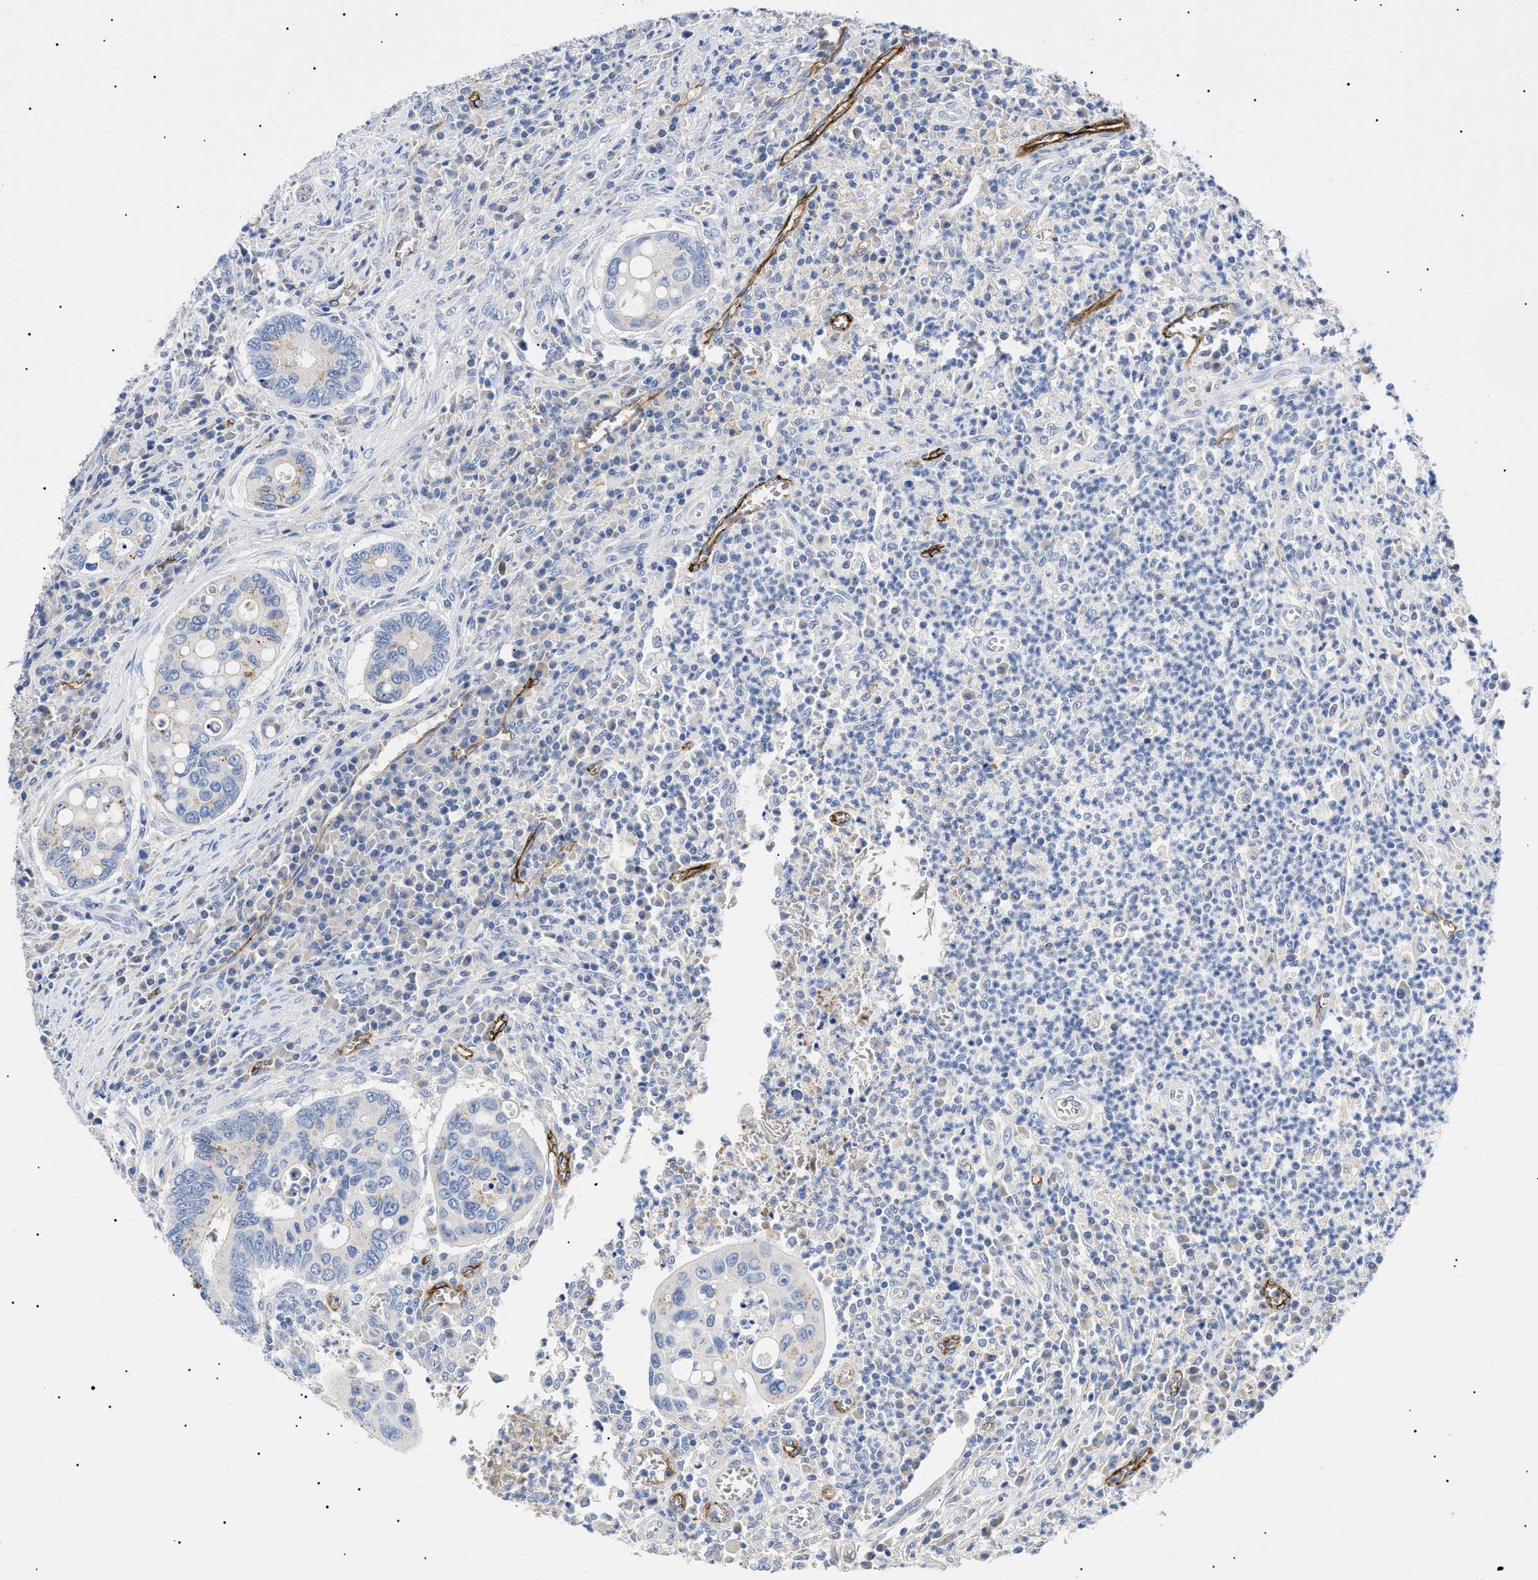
{"staining": {"intensity": "negative", "quantity": "none", "location": "none"}, "tissue": "colorectal cancer", "cell_type": "Tumor cells", "image_type": "cancer", "snomed": [{"axis": "morphology", "description": "Inflammation, NOS"}, {"axis": "morphology", "description": "Adenocarcinoma, NOS"}, {"axis": "topography", "description": "Colon"}], "caption": "Protein analysis of colorectal adenocarcinoma displays no significant positivity in tumor cells. Brightfield microscopy of immunohistochemistry stained with DAB (3,3'-diaminobenzidine) (brown) and hematoxylin (blue), captured at high magnification.", "gene": "ACKR1", "patient": {"sex": "male", "age": 72}}